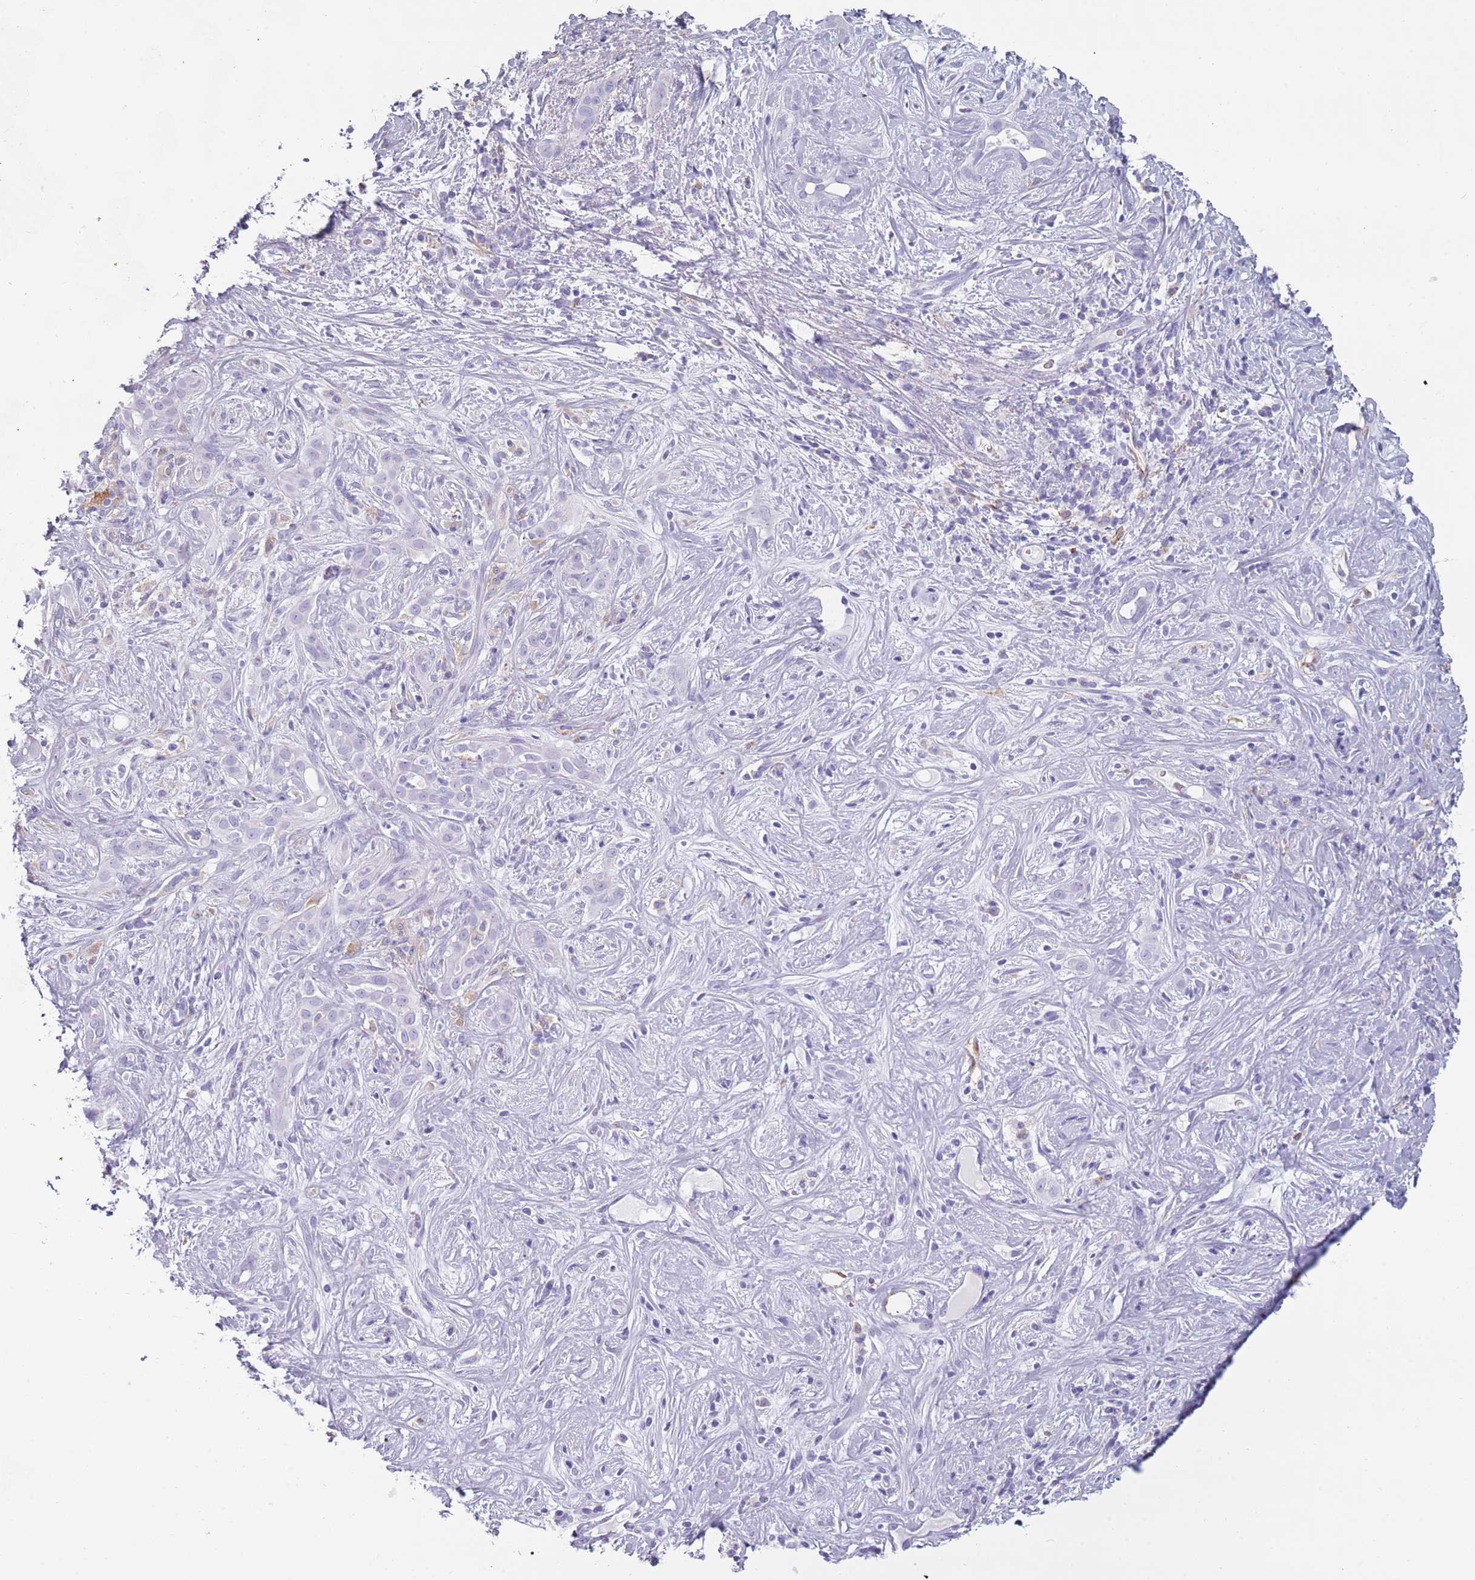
{"staining": {"intensity": "negative", "quantity": "none", "location": "none"}, "tissue": "liver cancer", "cell_type": "Tumor cells", "image_type": "cancer", "snomed": [{"axis": "morphology", "description": "Cholangiocarcinoma"}, {"axis": "topography", "description": "Liver"}], "caption": "Tumor cells are negative for brown protein staining in cholangiocarcinoma (liver).", "gene": "COLEC12", "patient": {"sex": "male", "age": 67}}